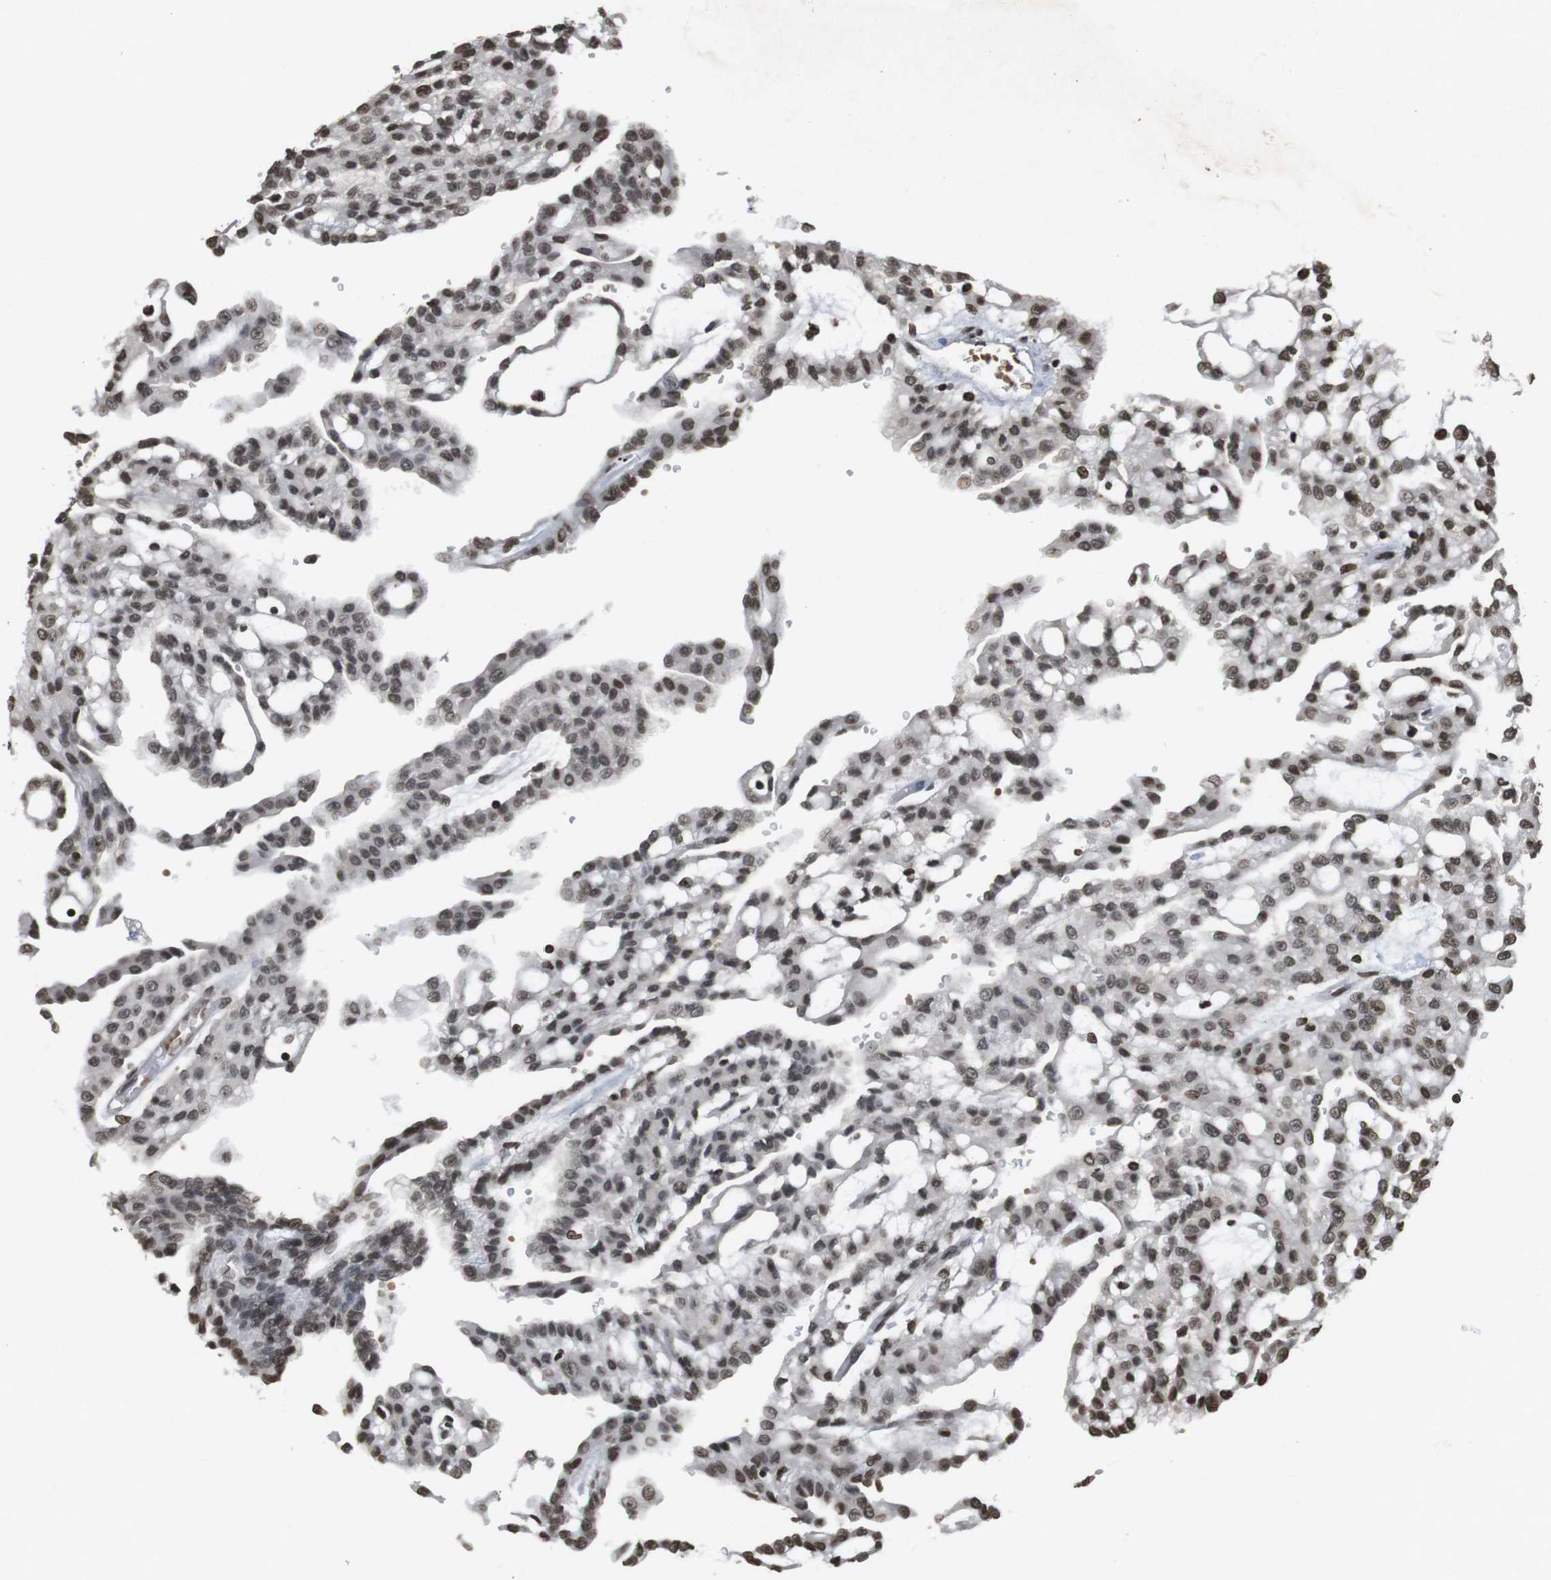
{"staining": {"intensity": "weak", "quantity": "25%-75%", "location": "nuclear"}, "tissue": "renal cancer", "cell_type": "Tumor cells", "image_type": "cancer", "snomed": [{"axis": "morphology", "description": "Adenocarcinoma, NOS"}, {"axis": "topography", "description": "Kidney"}], "caption": "Immunohistochemistry of human renal adenocarcinoma exhibits low levels of weak nuclear positivity in about 25%-75% of tumor cells.", "gene": "FOXA3", "patient": {"sex": "male", "age": 63}}